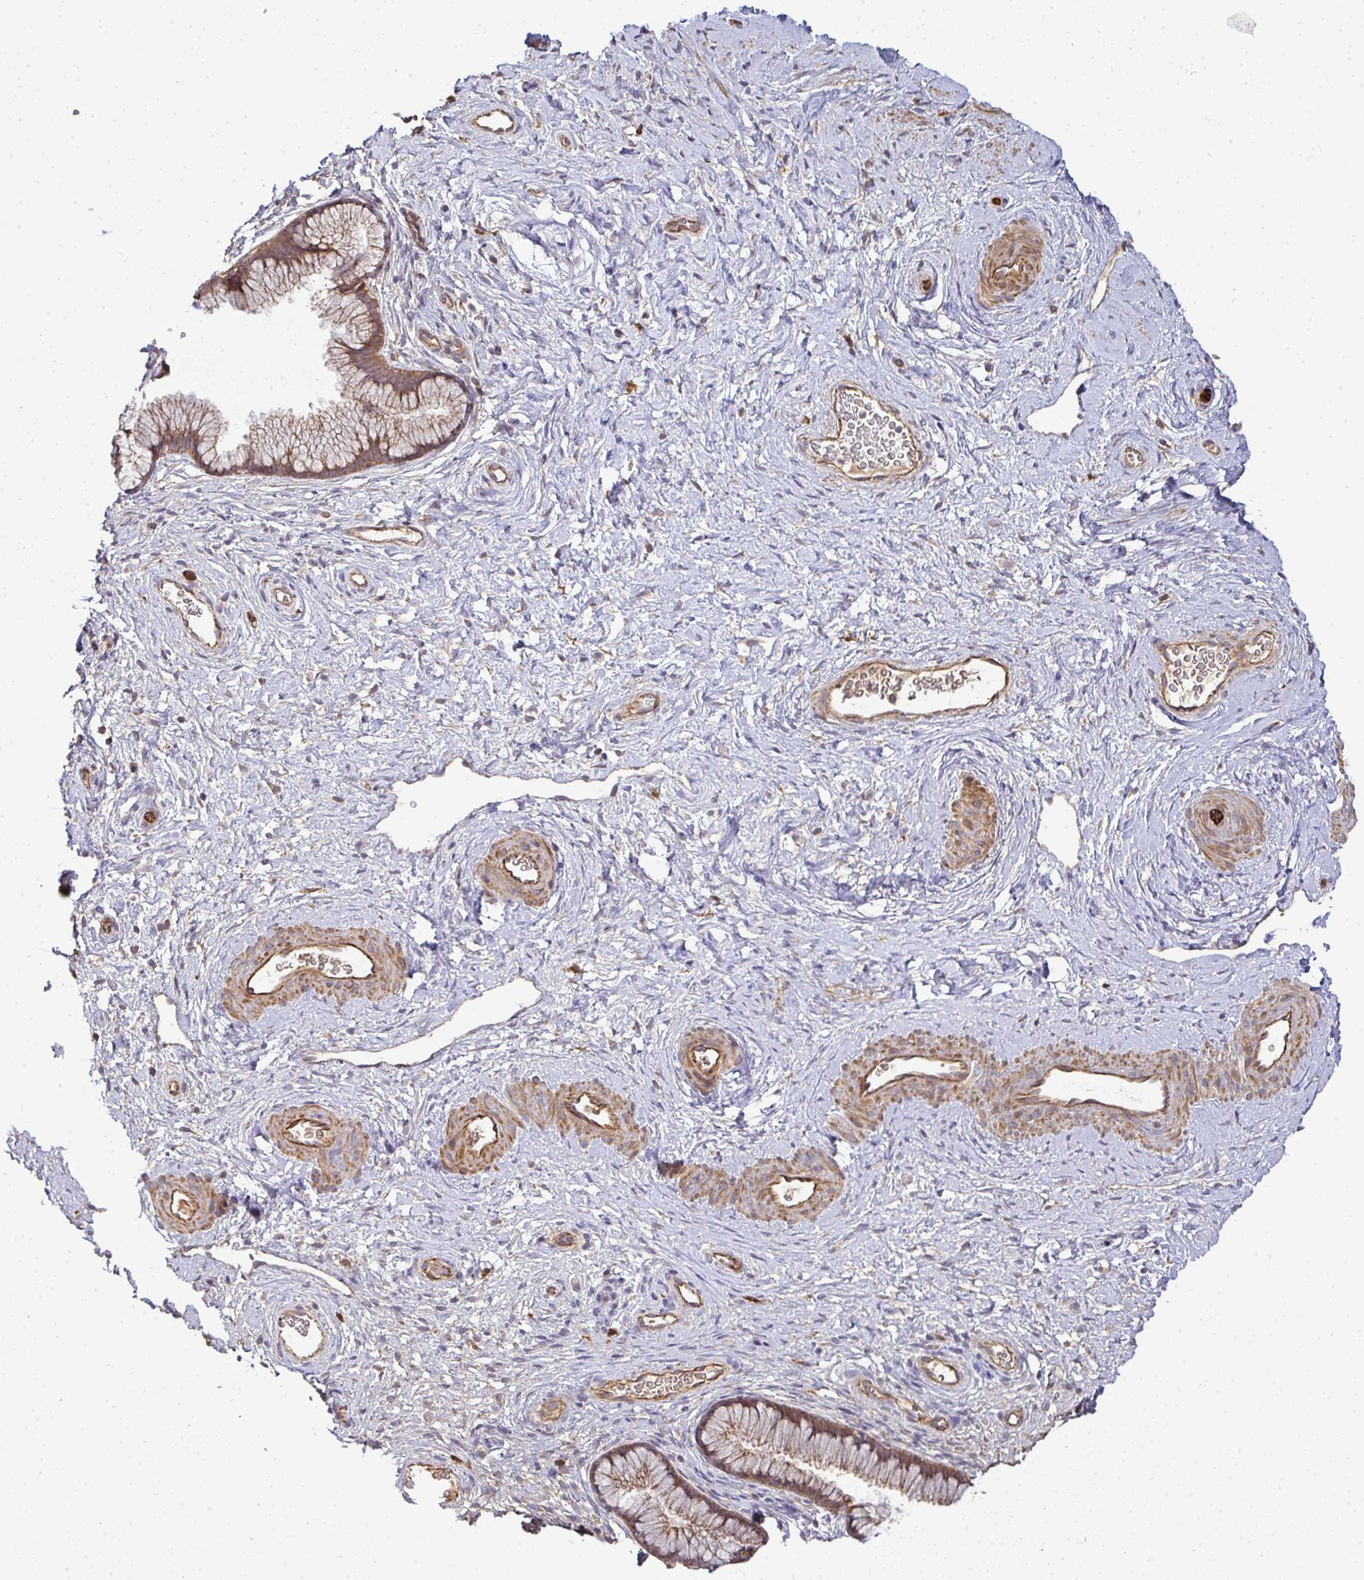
{"staining": {"intensity": "moderate", "quantity": ">75%", "location": "cytoplasmic/membranous"}, "tissue": "cervix", "cell_type": "Glandular cells", "image_type": "normal", "snomed": [{"axis": "morphology", "description": "Normal tissue, NOS"}, {"axis": "topography", "description": "Cervix"}], "caption": "Immunohistochemistry (IHC) image of normal human cervix stained for a protein (brown), which demonstrates medium levels of moderate cytoplasmic/membranous expression in approximately >75% of glandular cells.", "gene": "B4GALT6", "patient": {"sex": "female", "age": 34}}